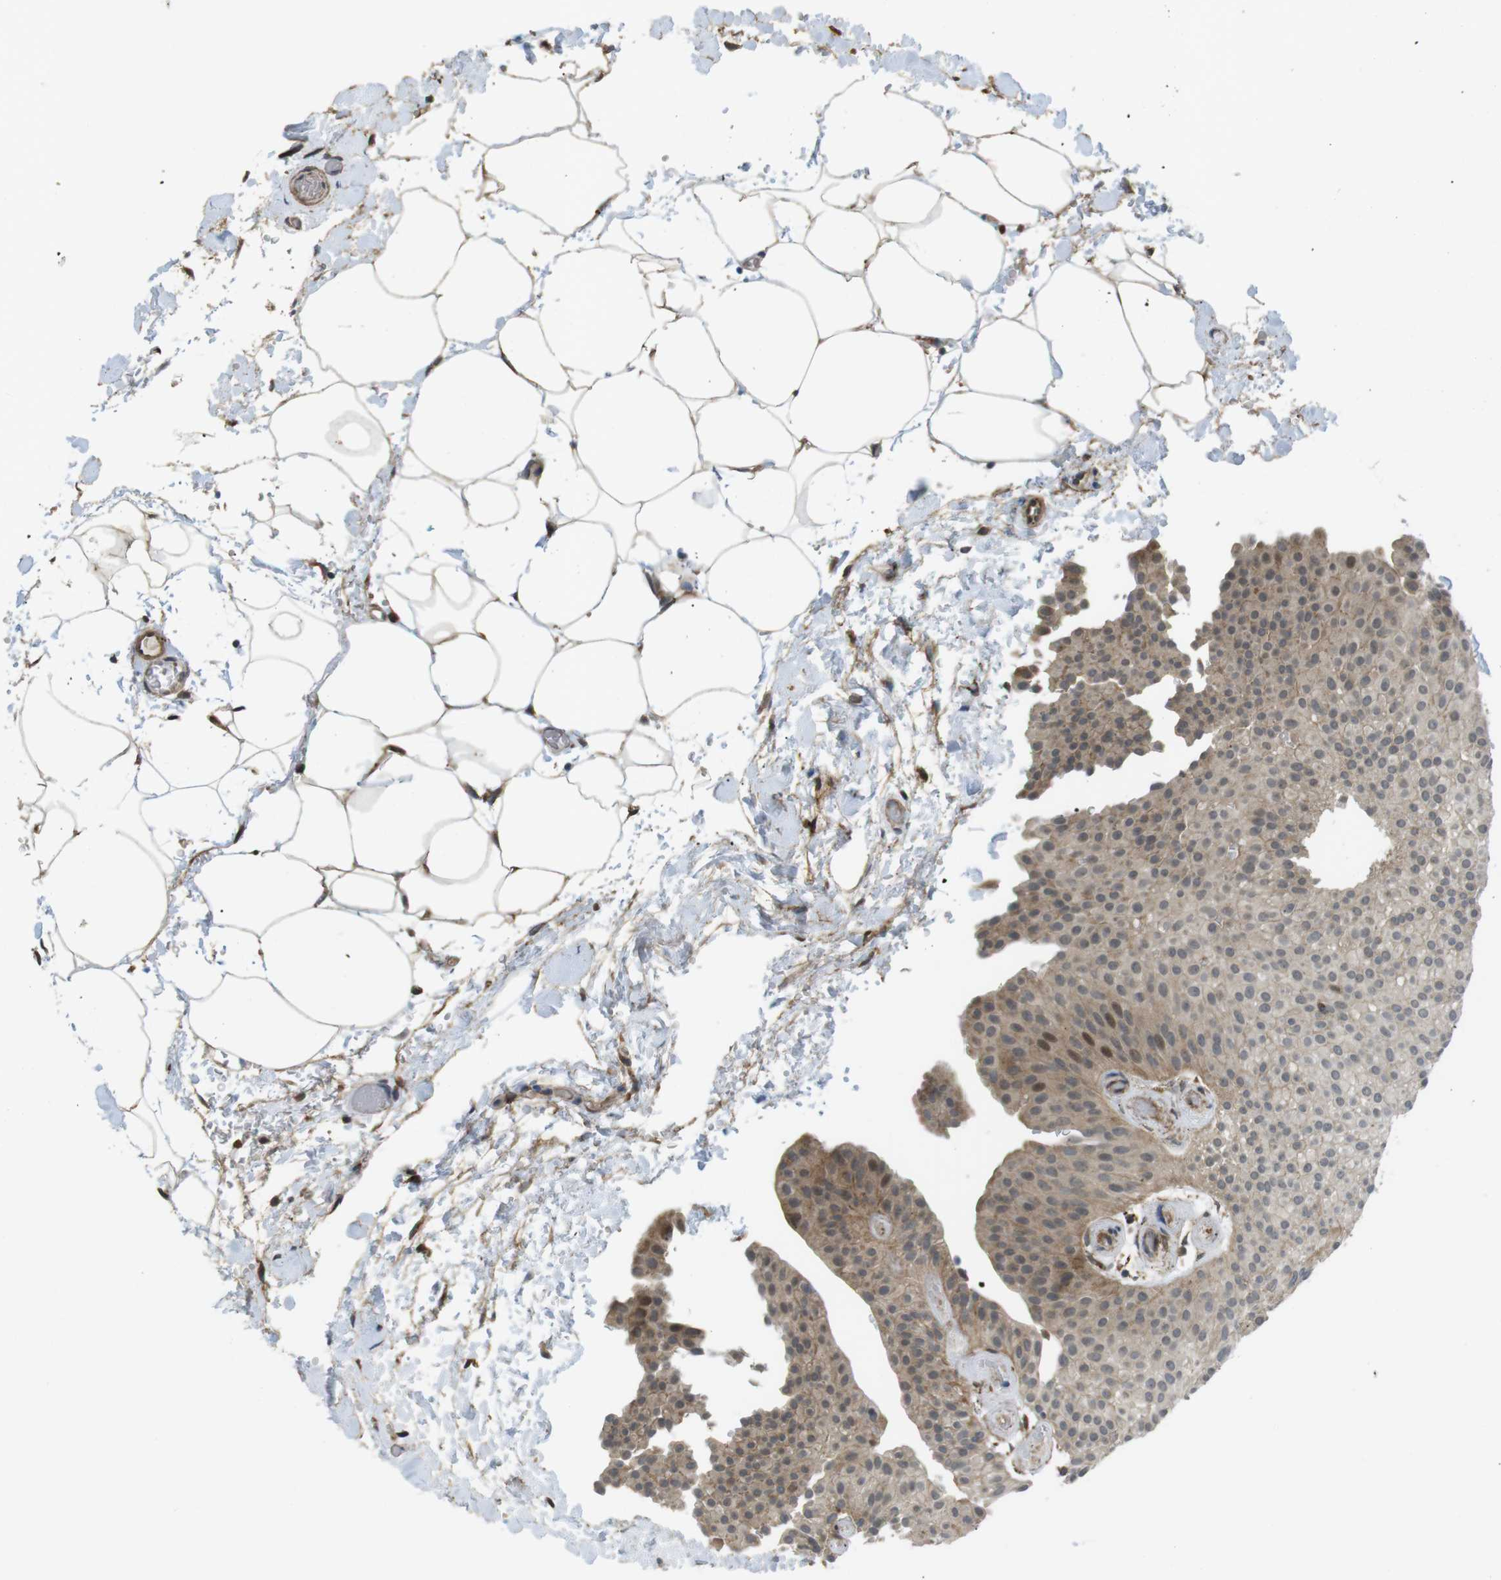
{"staining": {"intensity": "weak", "quantity": ">75%", "location": "cytoplasmic/membranous"}, "tissue": "urothelial cancer", "cell_type": "Tumor cells", "image_type": "cancer", "snomed": [{"axis": "morphology", "description": "Urothelial carcinoma, Low grade"}, {"axis": "topography", "description": "Urinary bladder"}], "caption": "Weak cytoplasmic/membranous staining is seen in approximately >75% of tumor cells in low-grade urothelial carcinoma.", "gene": "KANK2", "patient": {"sex": "female", "age": 60}}